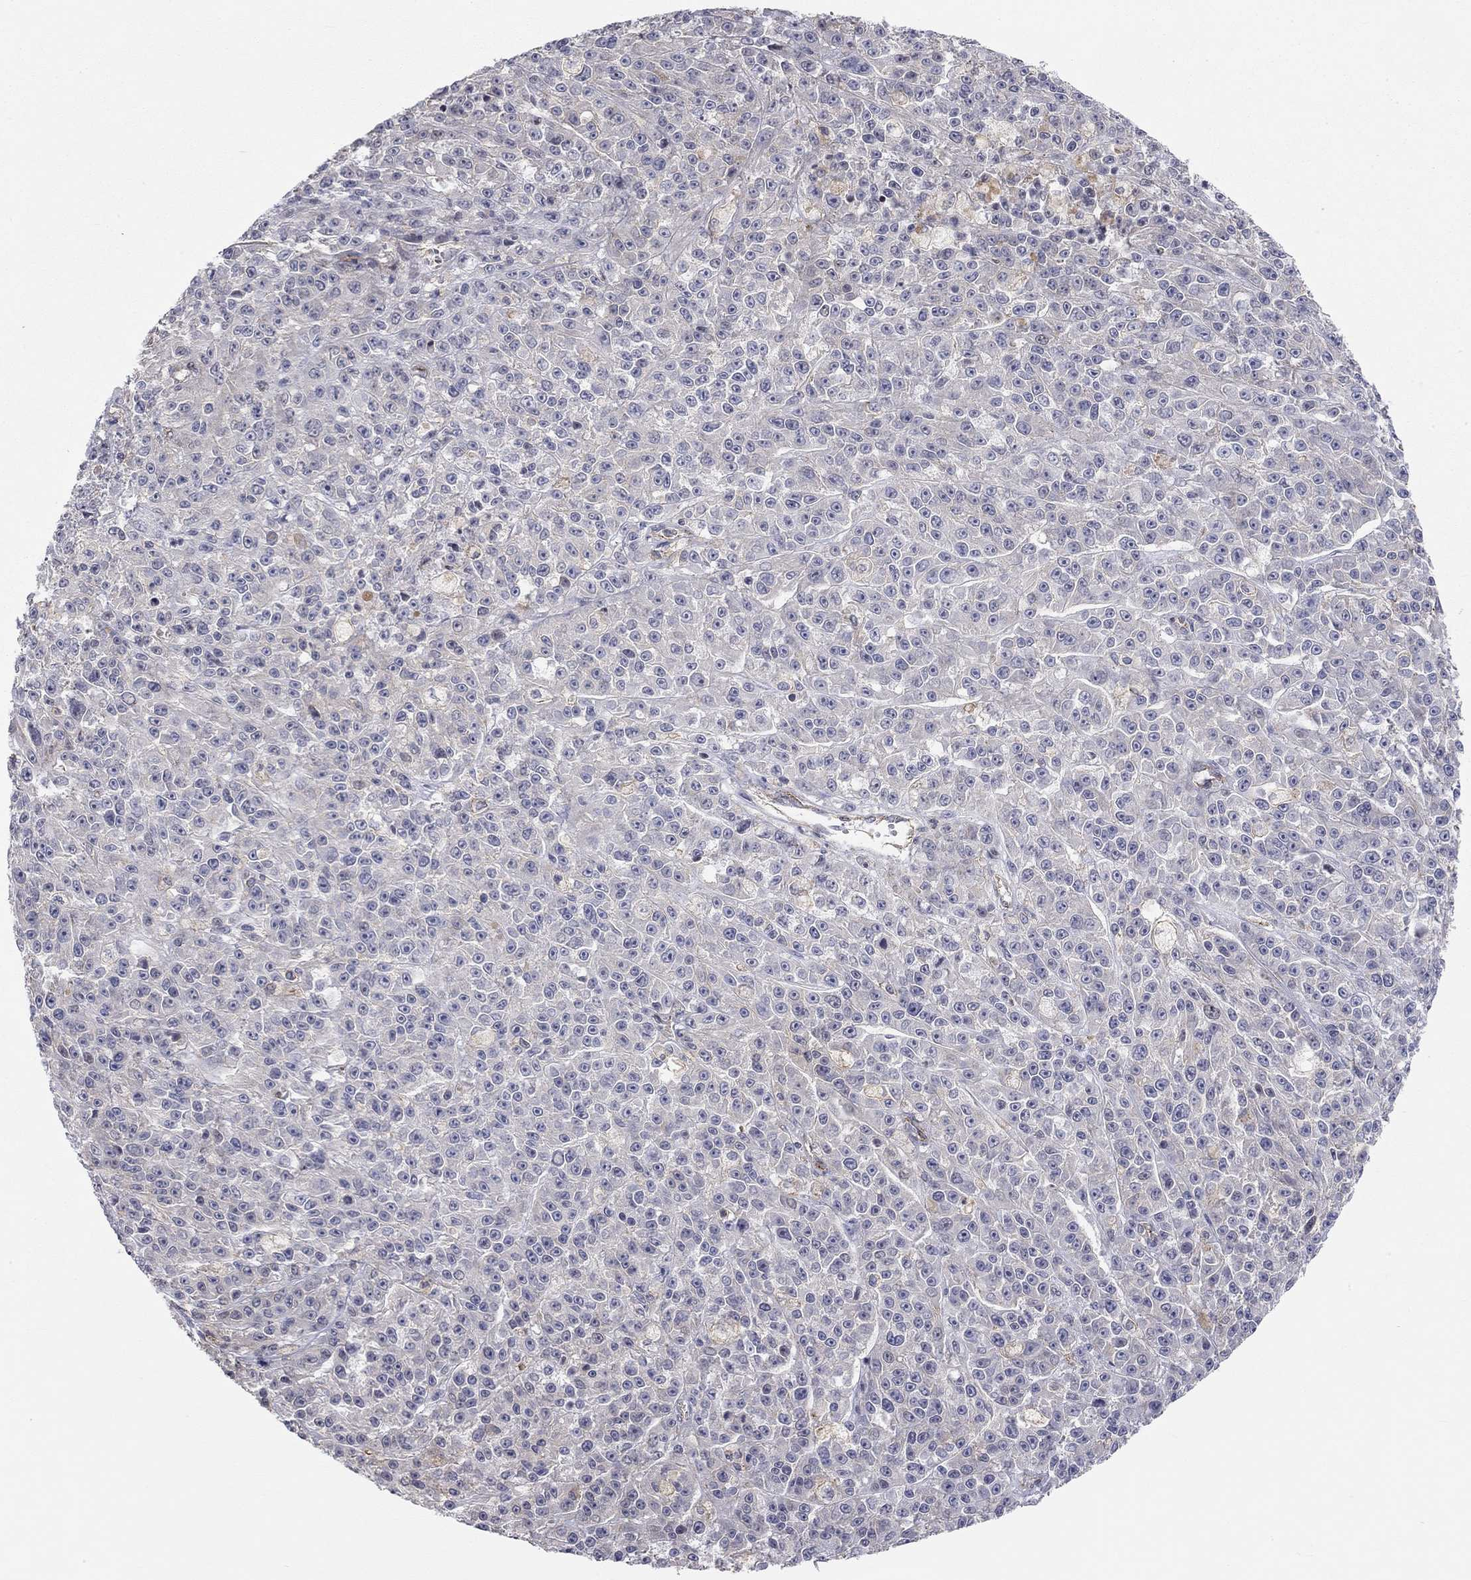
{"staining": {"intensity": "negative", "quantity": "none", "location": "none"}, "tissue": "melanoma", "cell_type": "Tumor cells", "image_type": "cancer", "snomed": [{"axis": "morphology", "description": "Malignant melanoma, NOS"}, {"axis": "topography", "description": "Skin"}], "caption": "An IHC image of malignant melanoma is shown. There is no staining in tumor cells of malignant melanoma. (DAB immunohistochemistry, high magnification).", "gene": "PCDHGA10", "patient": {"sex": "female", "age": 58}}